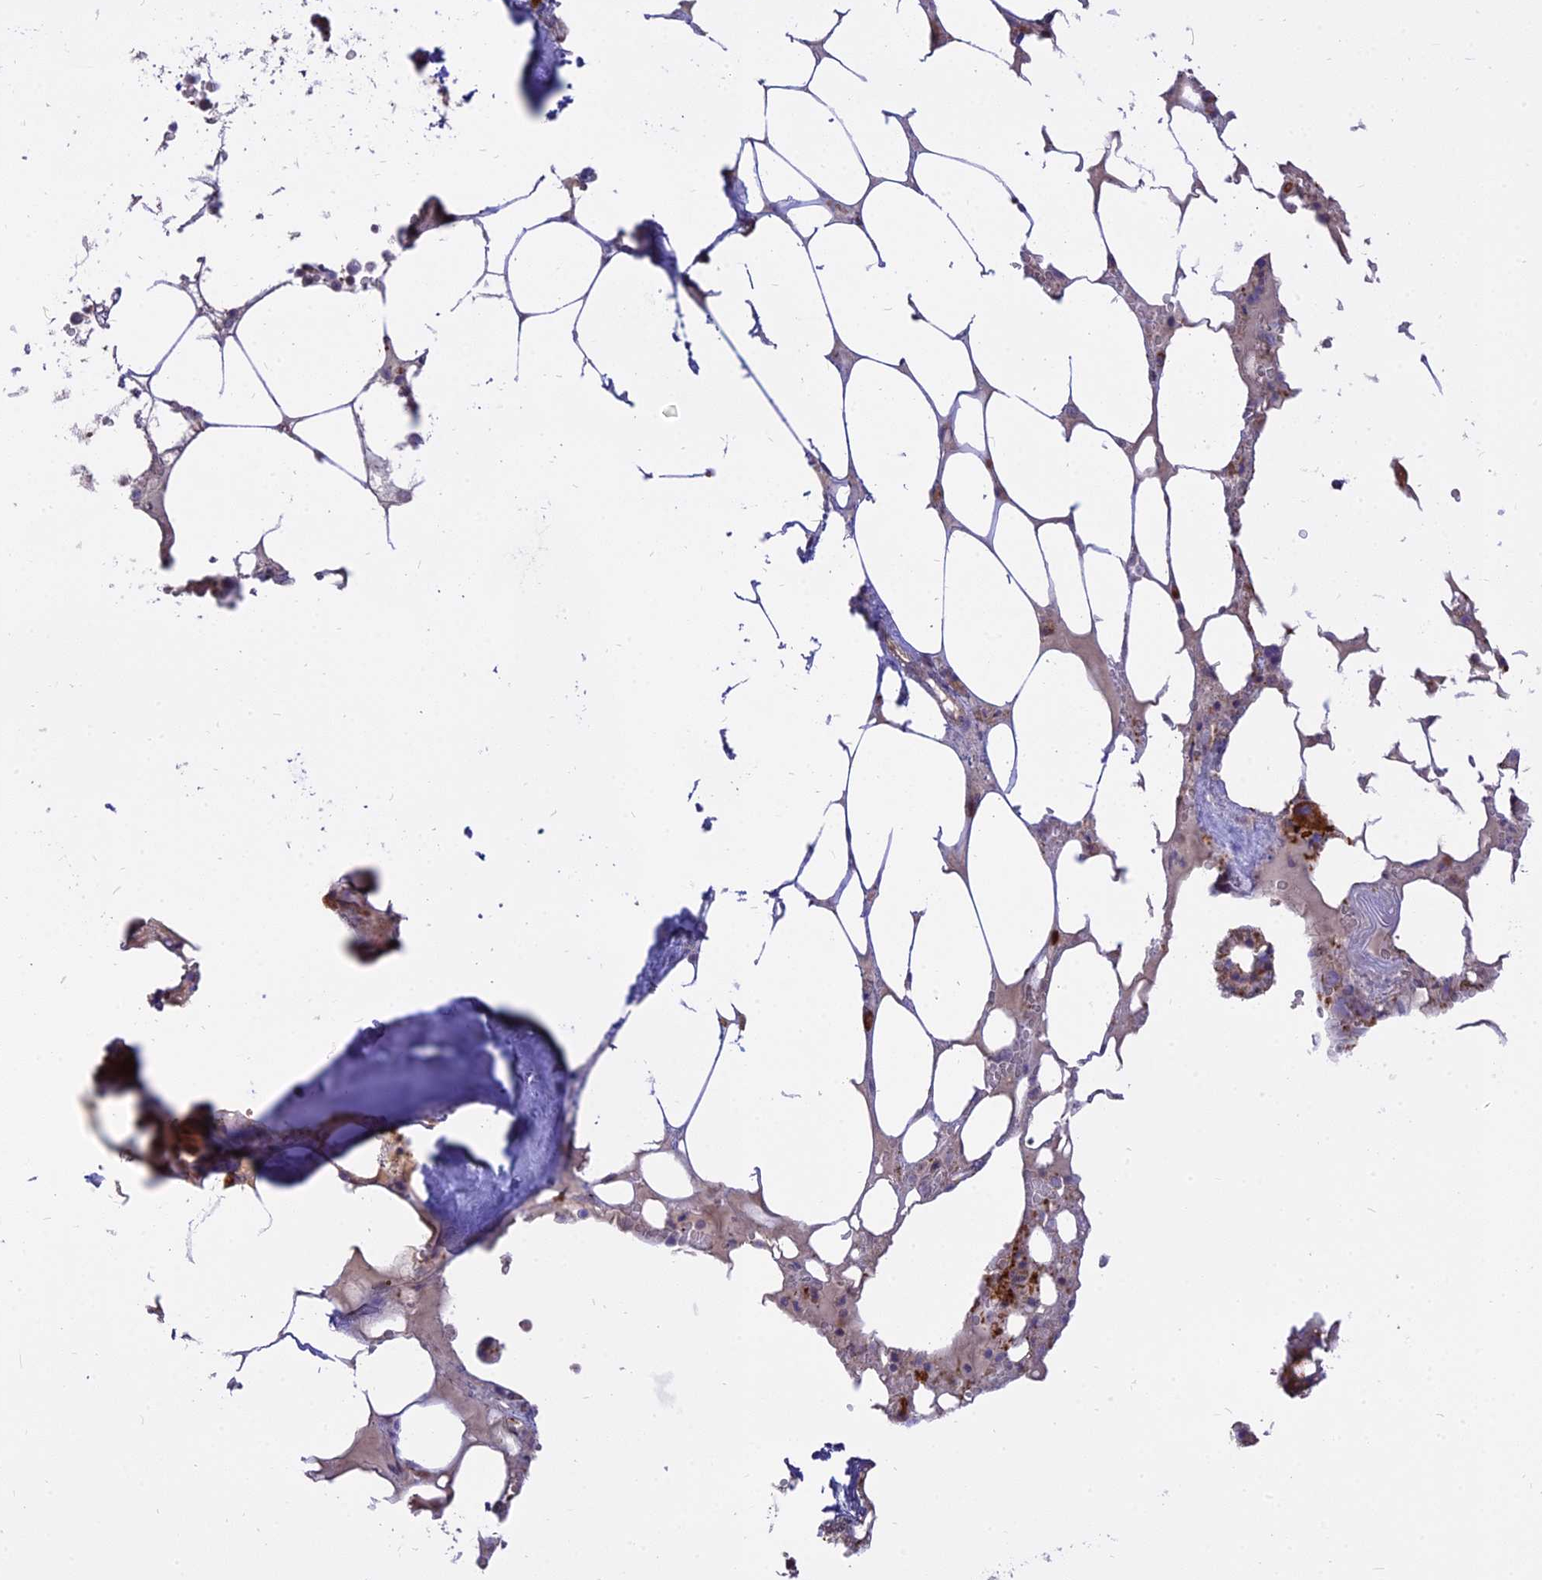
{"staining": {"intensity": "strong", "quantity": "25%-75%", "location": "cytoplasmic/membranous"}, "tissue": "bone marrow", "cell_type": "Hematopoietic cells", "image_type": "normal", "snomed": [{"axis": "morphology", "description": "Normal tissue, NOS"}, {"axis": "topography", "description": "Bone marrow"}], "caption": "IHC micrograph of normal human bone marrow stained for a protein (brown), which exhibits high levels of strong cytoplasmic/membranous staining in approximately 25%-75% of hematopoietic cells.", "gene": "IL21R", "patient": {"sex": "male", "age": 64}}